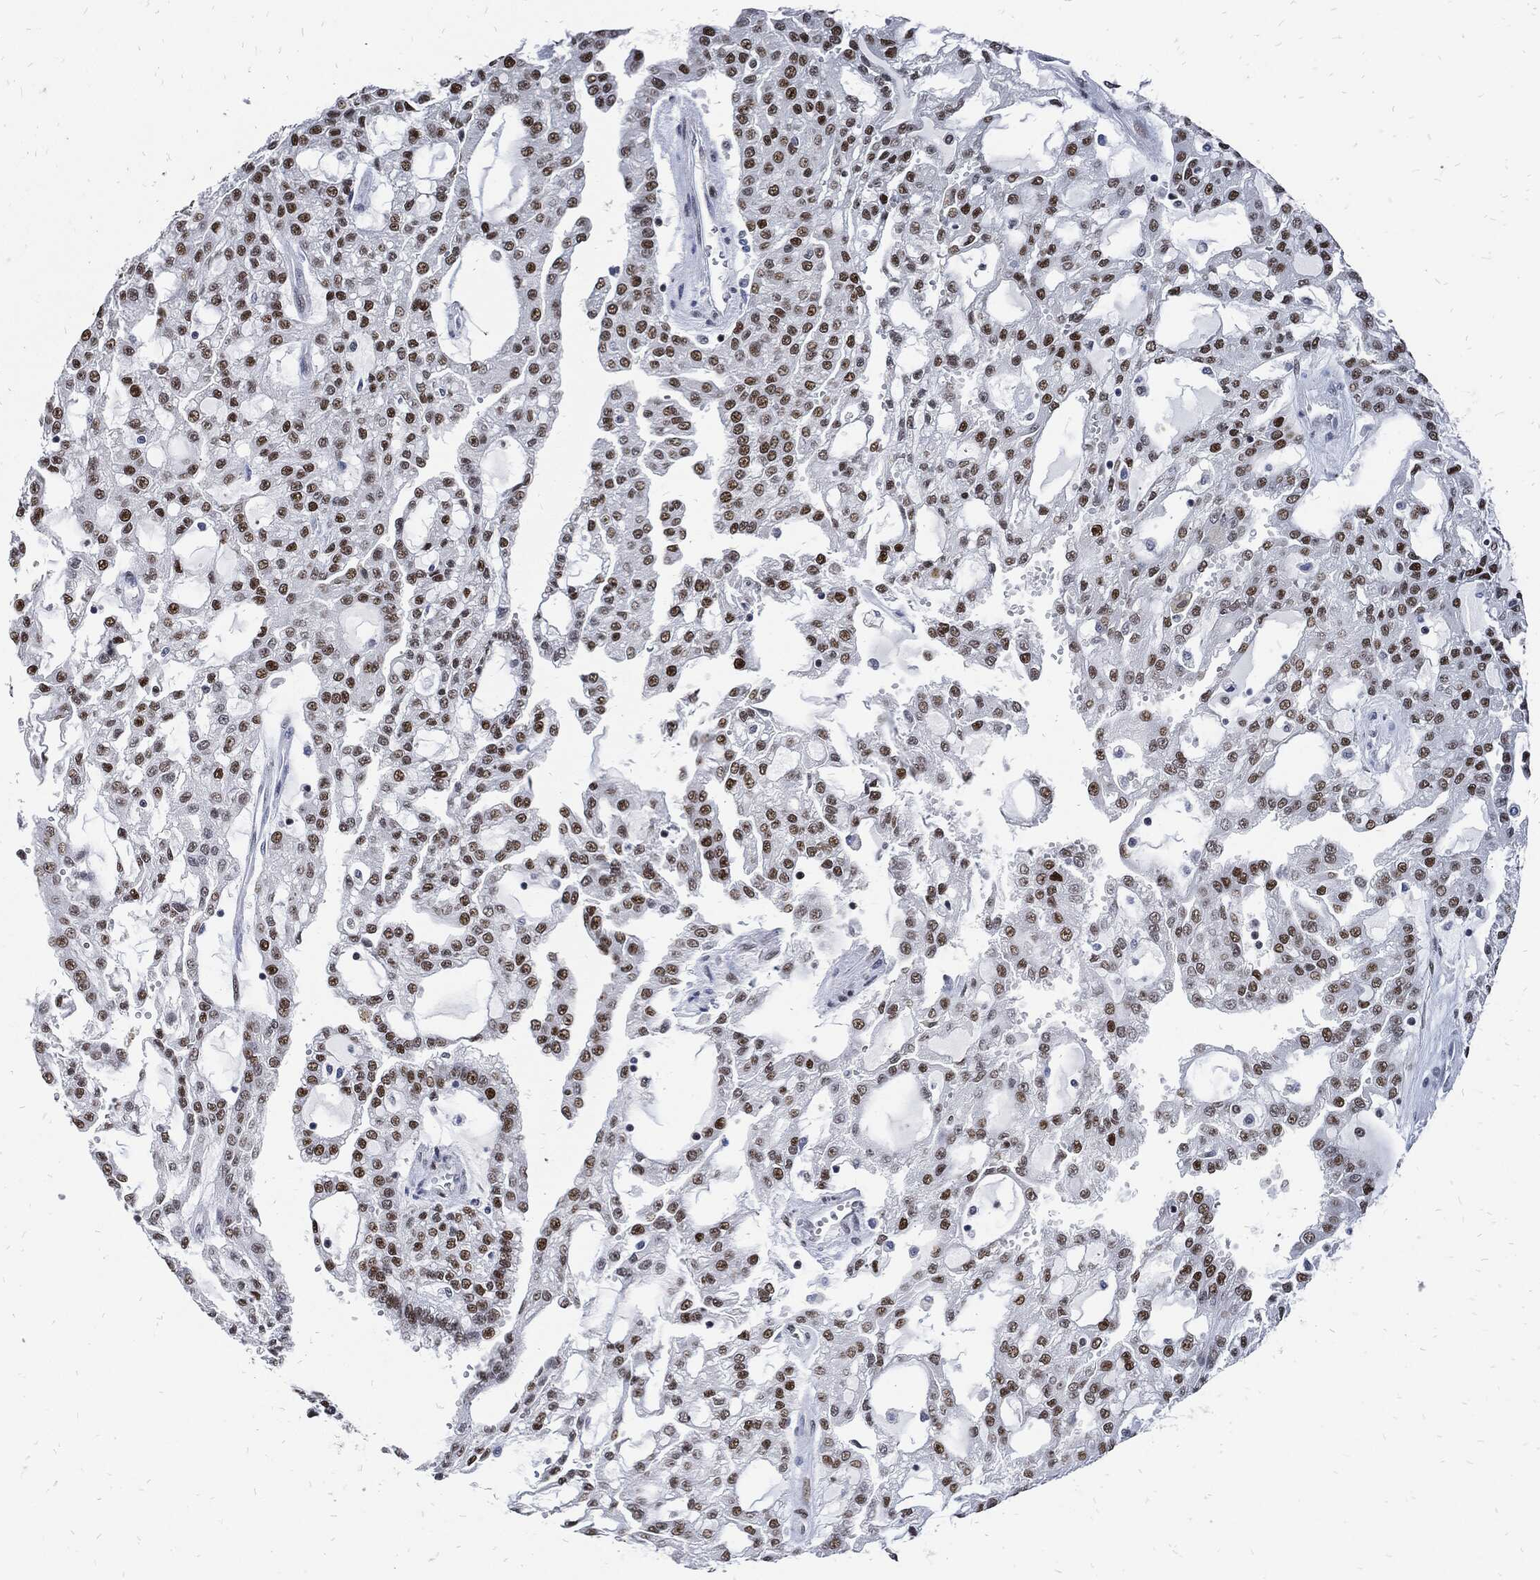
{"staining": {"intensity": "moderate", "quantity": ">75%", "location": "nuclear"}, "tissue": "renal cancer", "cell_type": "Tumor cells", "image_type": "cancer", "snomed": [{"axis": "morphology", "description": "Adenocarcinoma, NOS"}, {"axis": "topography", "description": "Kidney"}], "caption": "Protein analysis of renal cancer tissue demonstrates moderate nuclear staining in approximately >75% of tumor cells.", "gene": "JUN", "patient": {"sex": "male", "age": 63}}